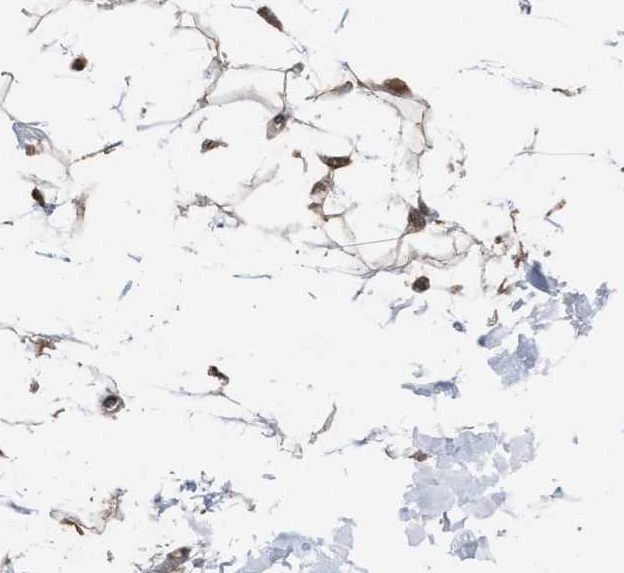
{"staining": {"intensity": "moderate", "quantity": "25%-75%", "location": "cytoplasmic/membranous"}, "tissue": "adipose tissue", "cell_type": "Adipocytes", "image_type": "normal", "snomed": [{"axis": "morphology", "description": "Squamous cell carcinoma, NOS"}, {"axis": "topography", "description": "Skin"}], "caption": "Protein staining of normal adipose tissue demonstrates moderate cytoplasmic/membranous positivity in about 25%-75% of adipocytes.", "gene": "IRAK4", "patient": {"sex": "male", "age": 83}}